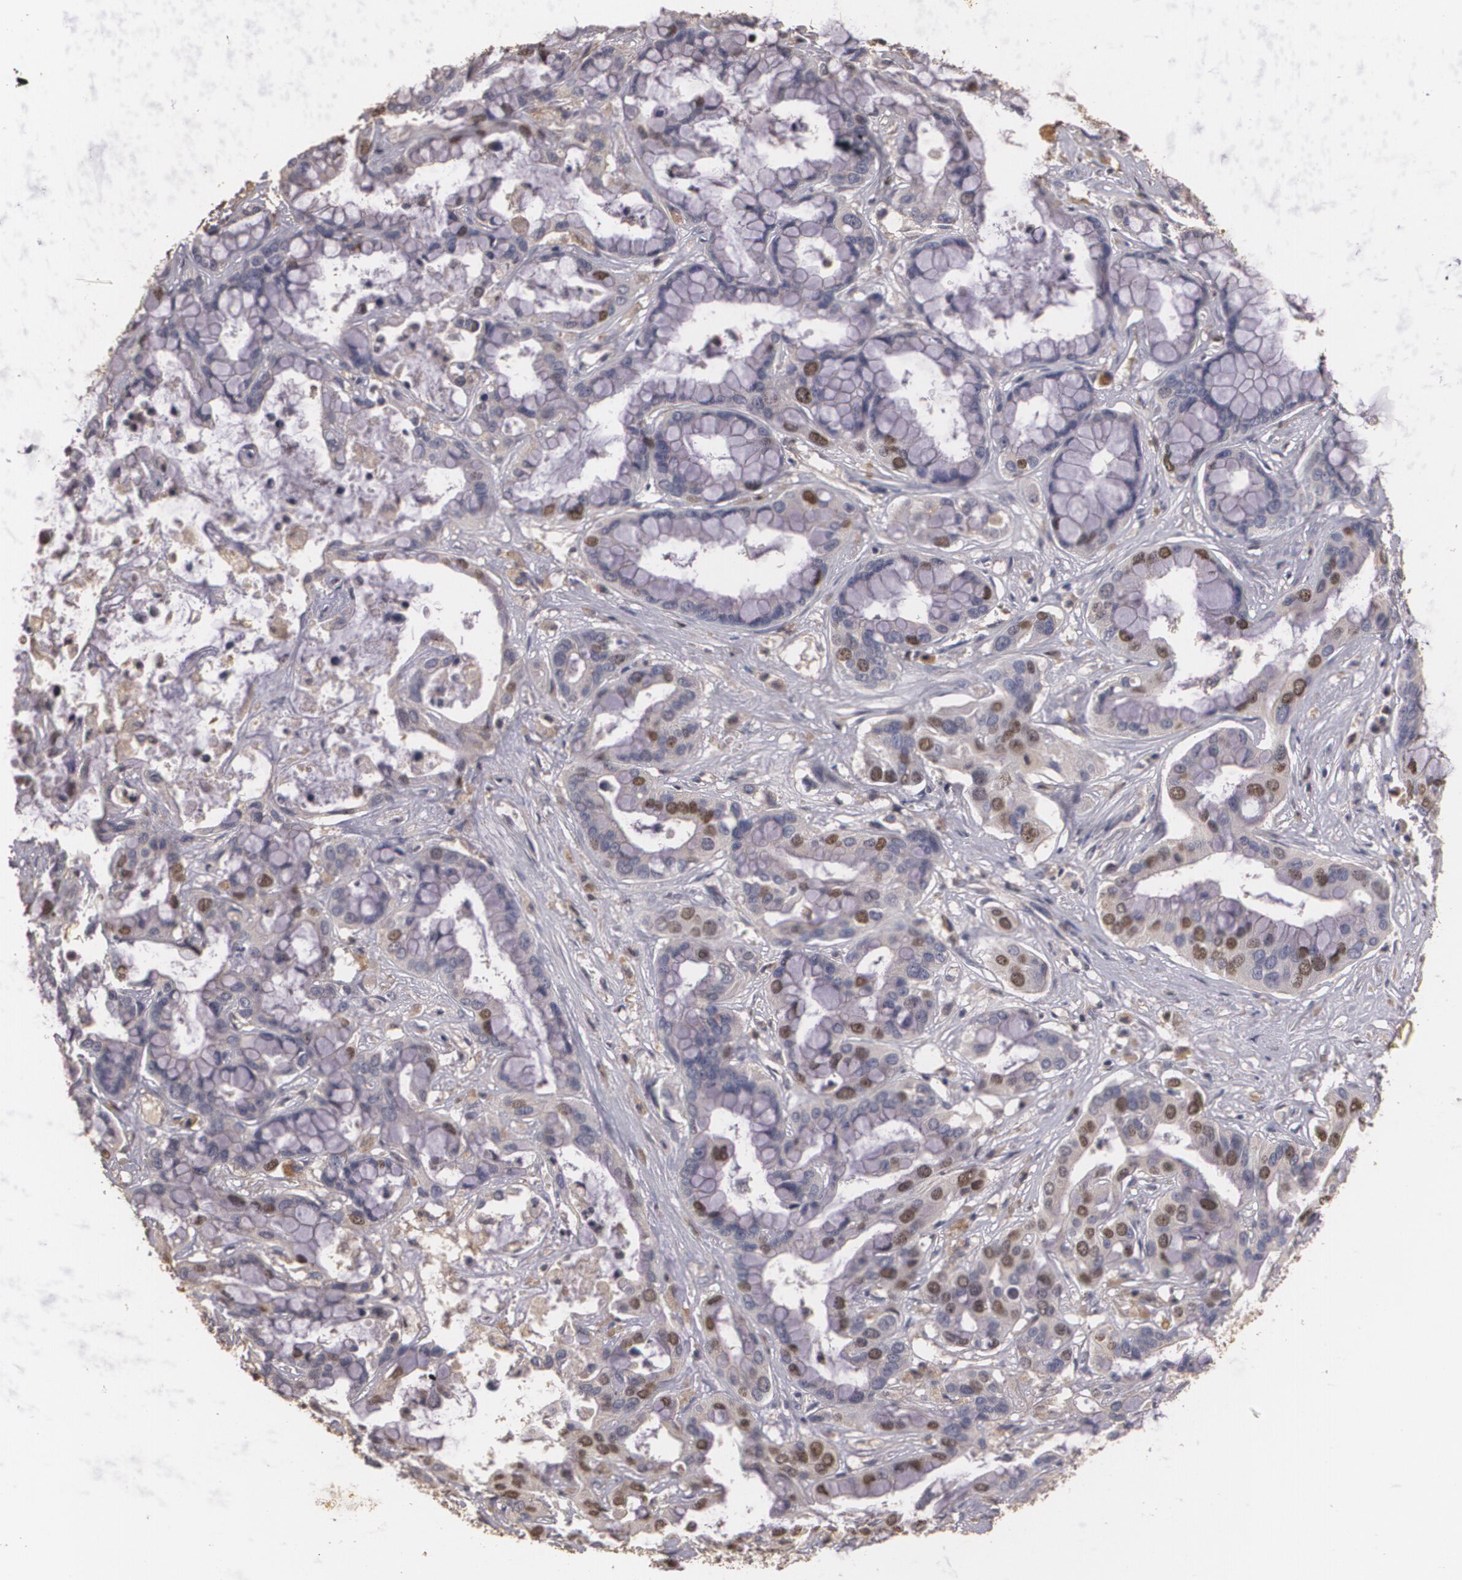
{"staining": {"intensity": "moderate", "quantity": "25%-75%", "location": "nuclear"}, "tissue": "liver cancer", "cell_type": "Tumor cells", "image_type": "cancer", "snomed": [{"axis": "morphology", "description": "Cholangiocarcinoma"}, {"axis": "topography", "description": "Liver"}], "caption": "A medium amount of moderate nuclear positivity is present in about 25%-75% of tumor cells in cholangiocarcinoma (liver) tissue. (DAB IHC, brown staining for protein, blue staining for nuclei).", "gene": "BRCA1", "patient": {"sex": "female", "age": 65}}